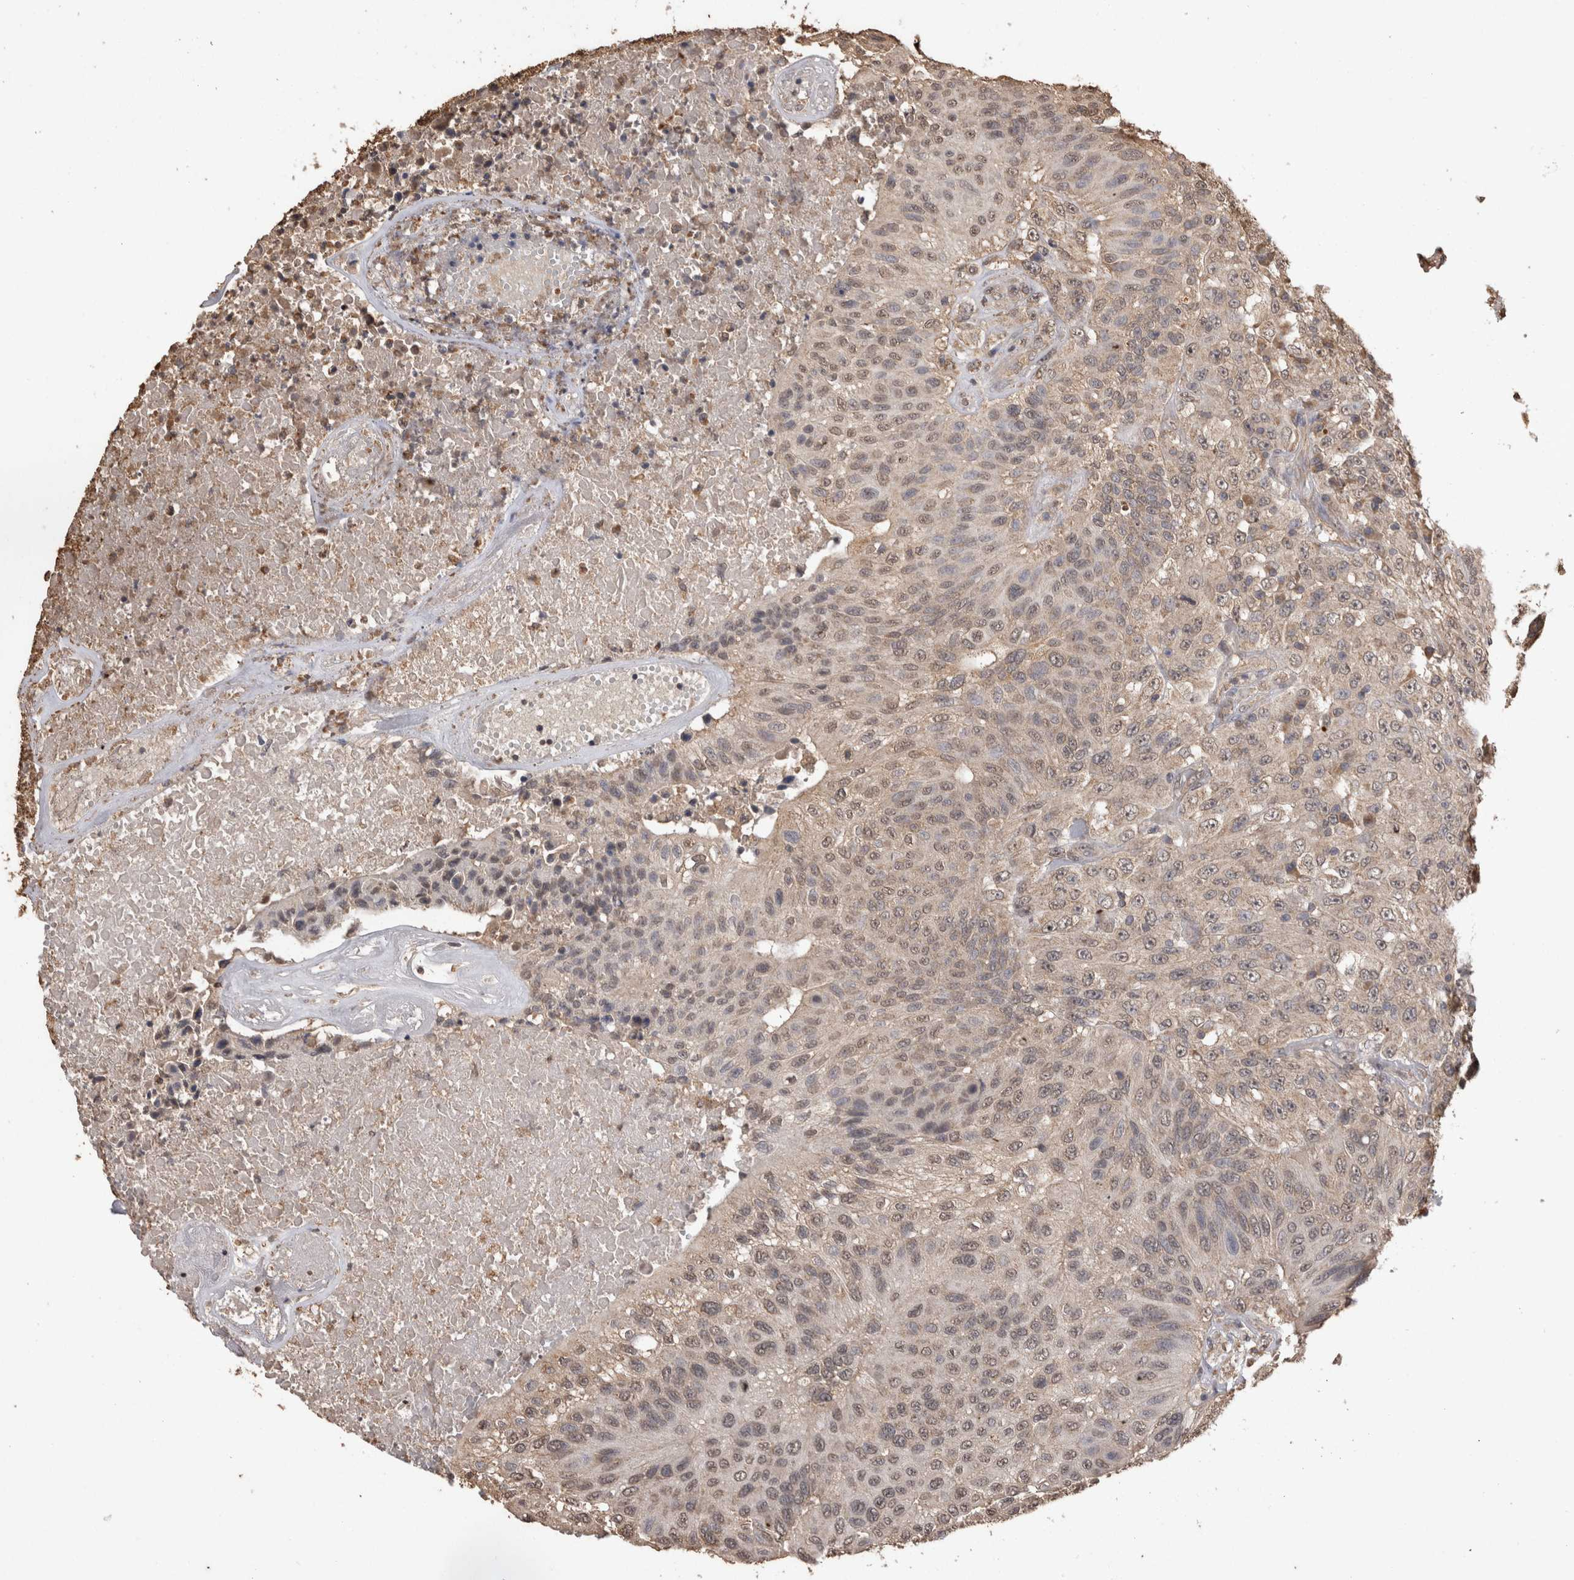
{"staining": {"intensity": "weak", "quantity": "25%-75%", "location": "cytoplasmic/membranous,nuclear"}, "tissue": "urothelial cancer", "cell_type": "Tumor cells", "image_type": "cancer", "snomed": [{"axis": "morphology", "description": "Urothelial carcinoma, High grade"}, {"axis": "topography", "description": "Urinary bladder"}], "caption": "Brown immunohistochemical staining in human urothelial cancer exhibits weak cytoplasmic/membranous and nuclear staining in about 25%-75% of tumor cells. Nuclei are stained in blue.", "gene": "SOCS5", "patient": {"sex": "male", "age": 66}}